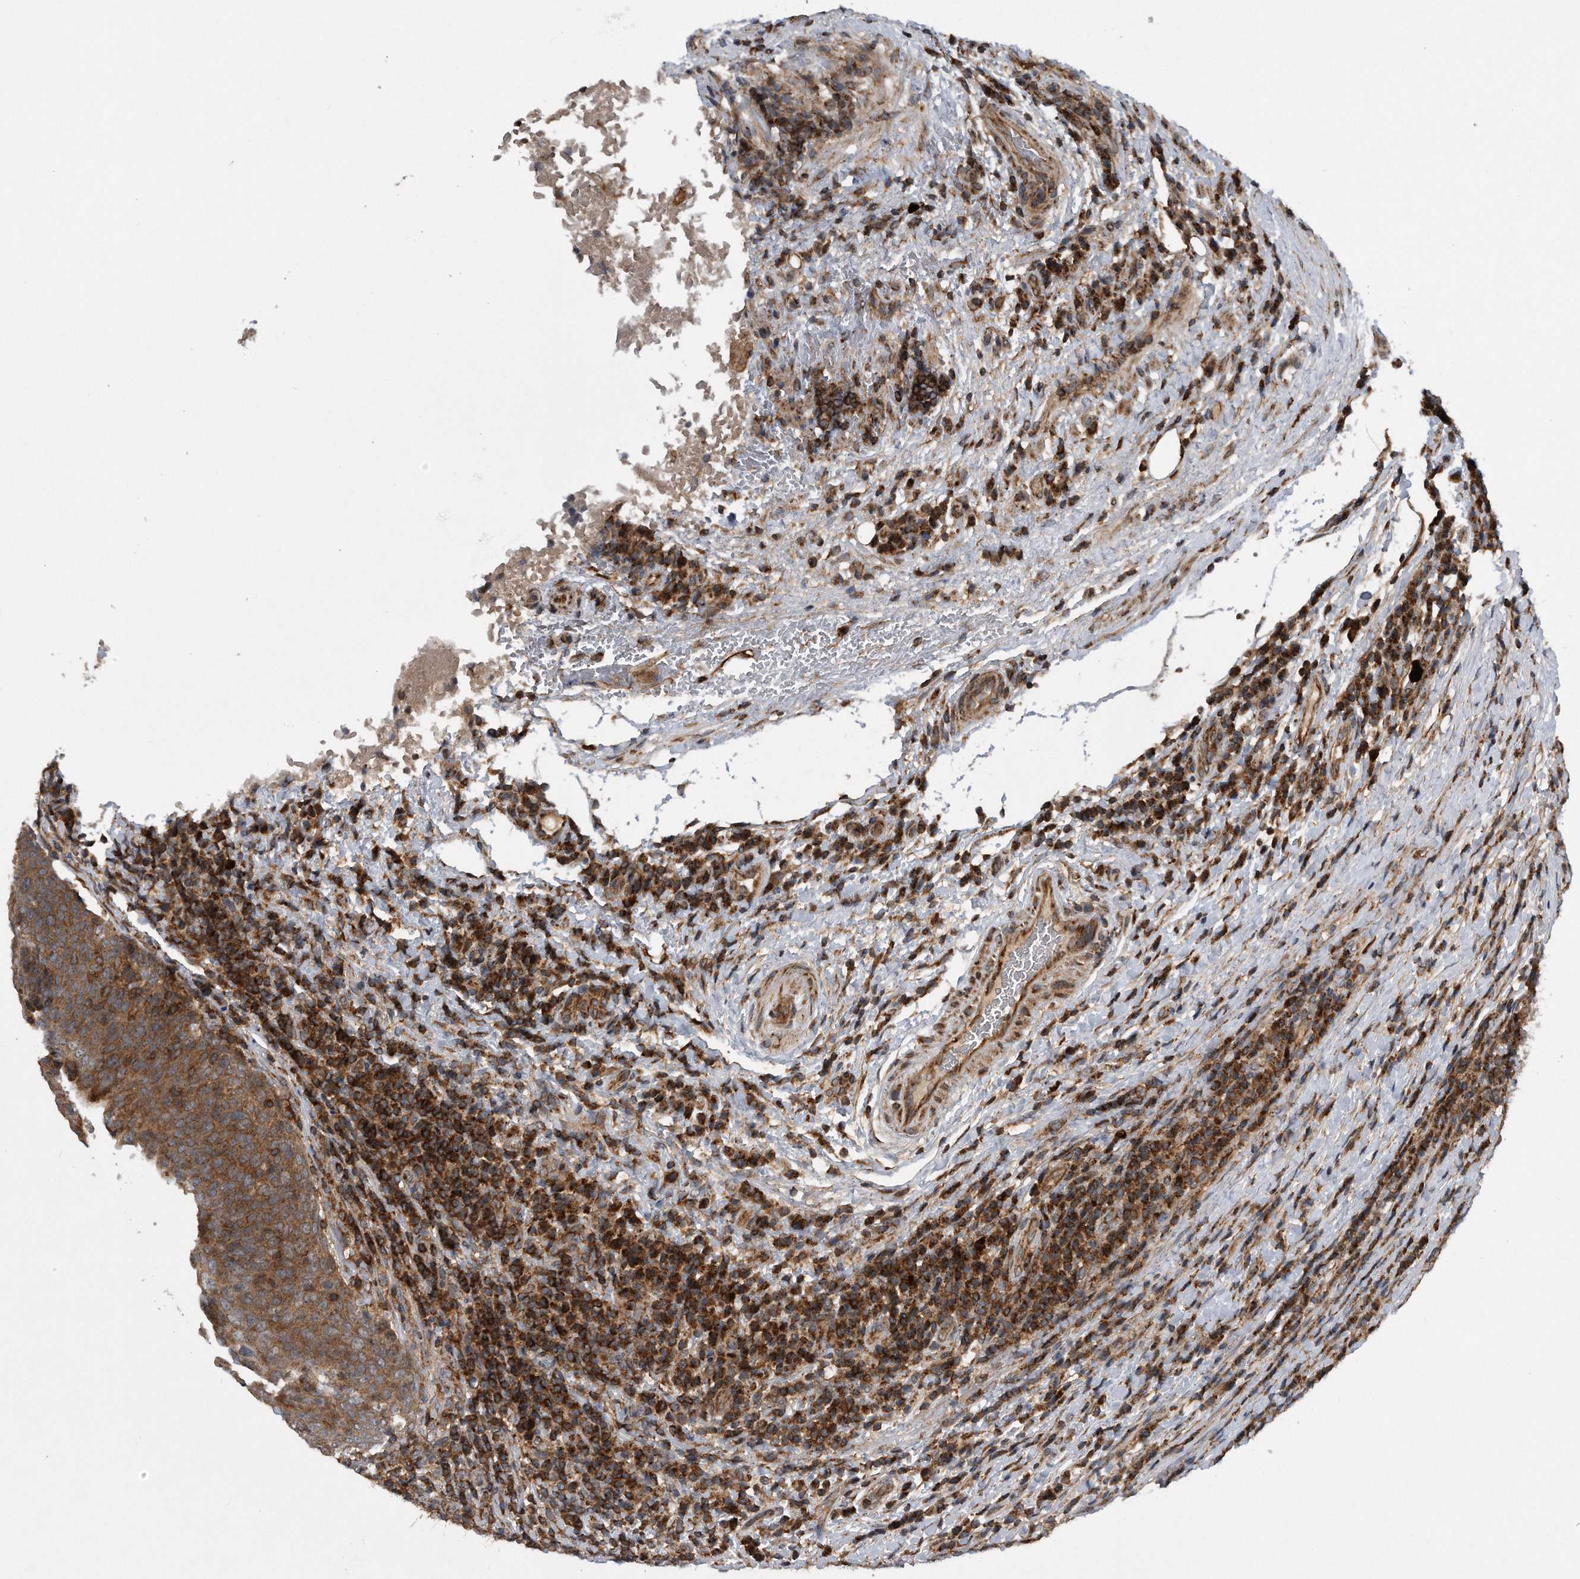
{"staining": {"intensity": "strong", "quantity": ">75%", "location": "cytoplasmic/membranous"}, "tissue": "head and neck cancer", "cell_type": "Tumor cells", "image_type": "cancer", "snomed": [{"axis": "morphology", "description": "Squamous cell carcinoma, NOS"}, {"axis": "morphology", "description": "Squamous cell carcinoma, metastatic, NOS"}, {"axis": "topography", "description": "Lymph node"}, {"axis": "topography", "description": "Head-Neck"}], "caption": "Strong cytoplasmic/membranous positivity for a protein is seen in approximately >75% of tumor cells of metastatic squamous cell carcinoma (head and neck) using IHC.", "gene": "ALPK2", "patient": {"sex": "male", "age": 62}}